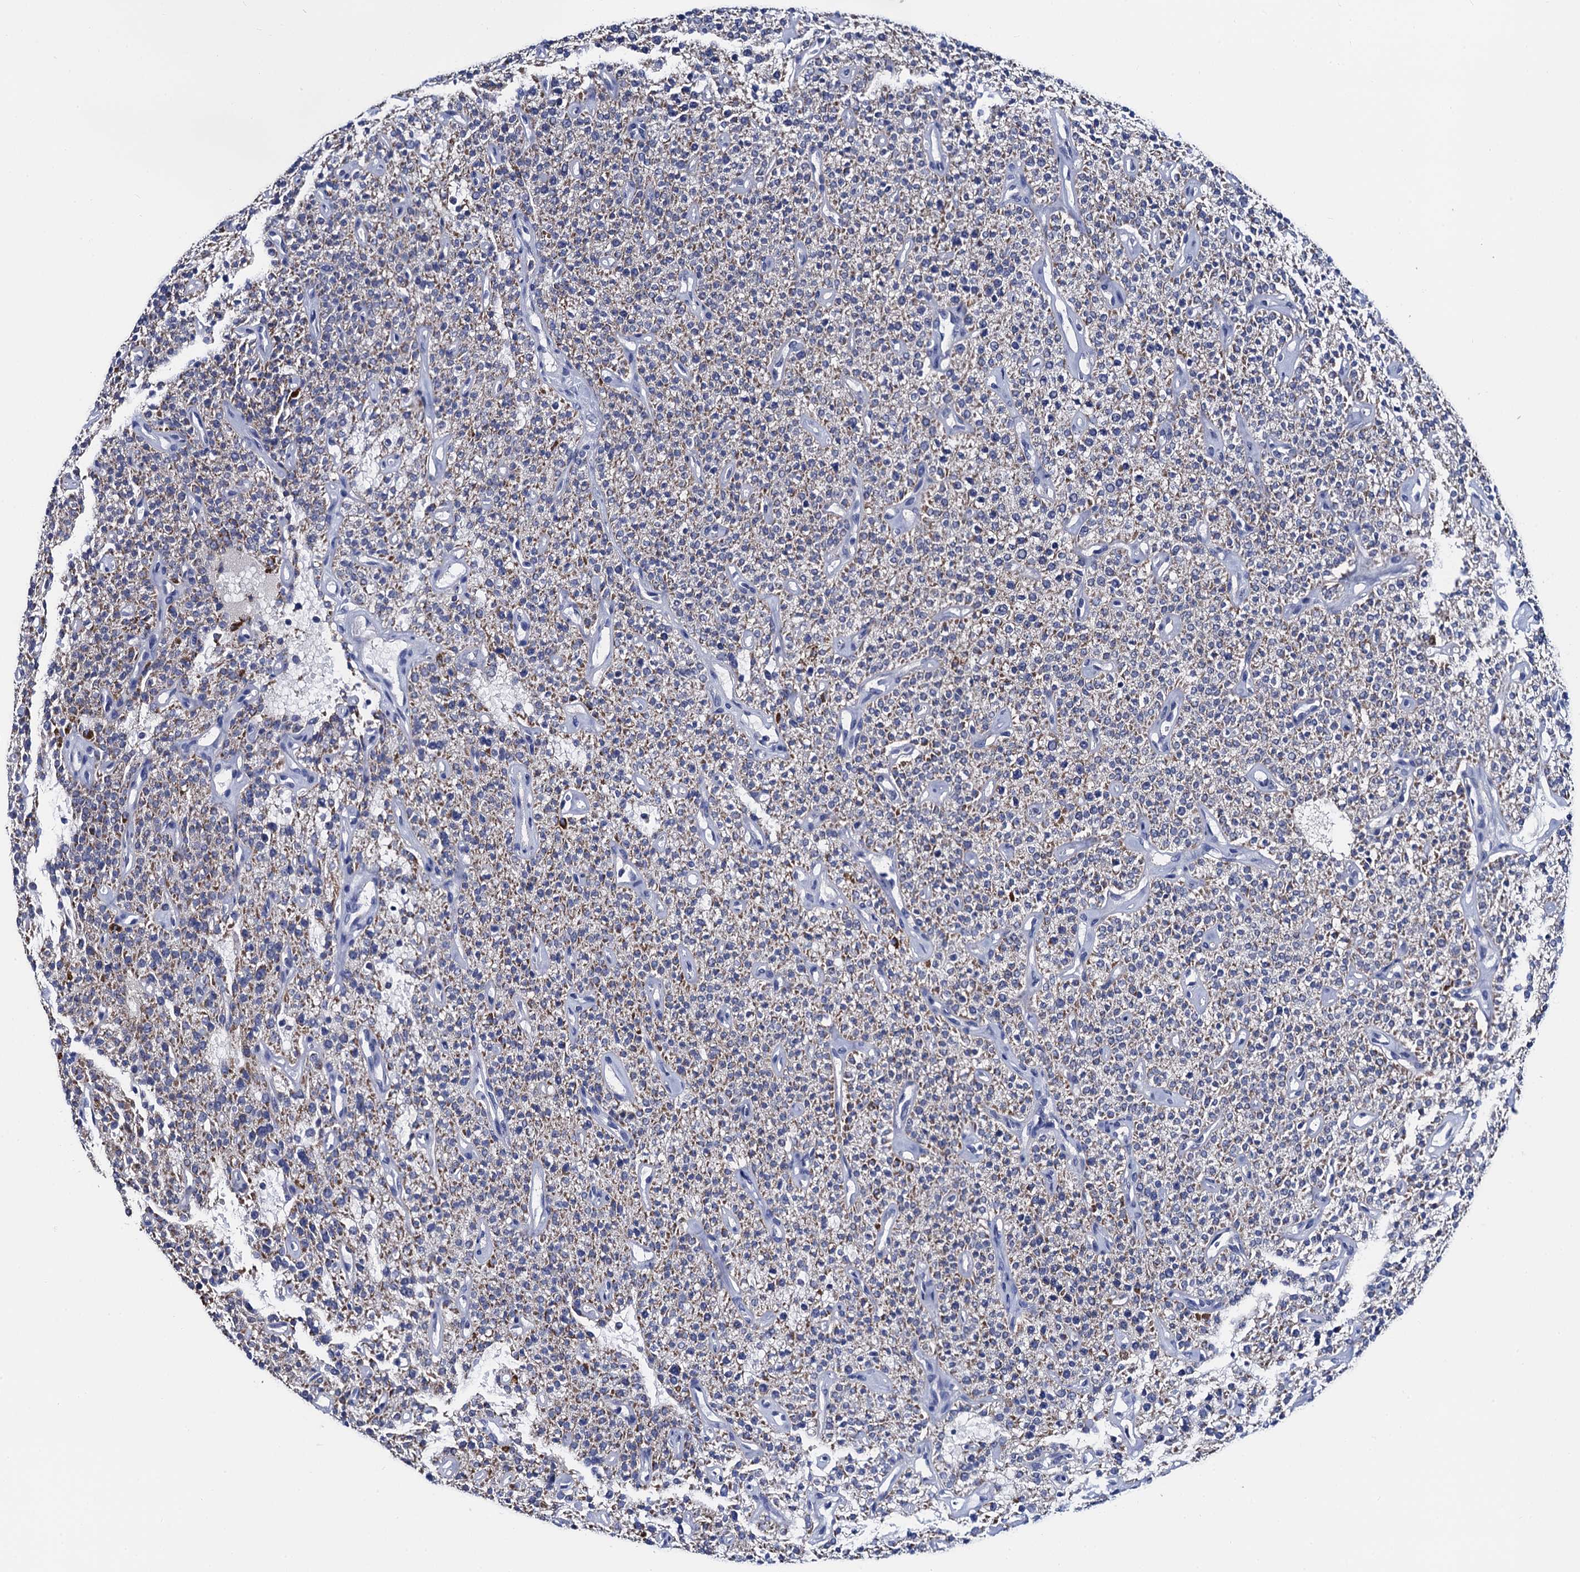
{"staining": {"intensity": "strong", "quantity": "25%-75%", "location": "cytoplasmic/membranous"}, "tissue": "parathyroid gland", "cell_type": "Glandular cells", "image_type": "normal", "snomed": [{"axis": "morphology", "description": "Normal tissue, NOS"}, {"axis": "topography", "description": "Parathyroid gland"}], "caption": "High-power microscopy captured an immunohistochemistry histopathology image of normal parathyroid gland, revealing strong cytoplasmic/membranous positivity in approximately 25%-75% of glandular cells. (DAB (3,3'-diaminobenzidine) = brown stain, brightfield microscopy at high magnification).", "gene": "ACADSB", "patient": {"sex": "male", "age": 46}}